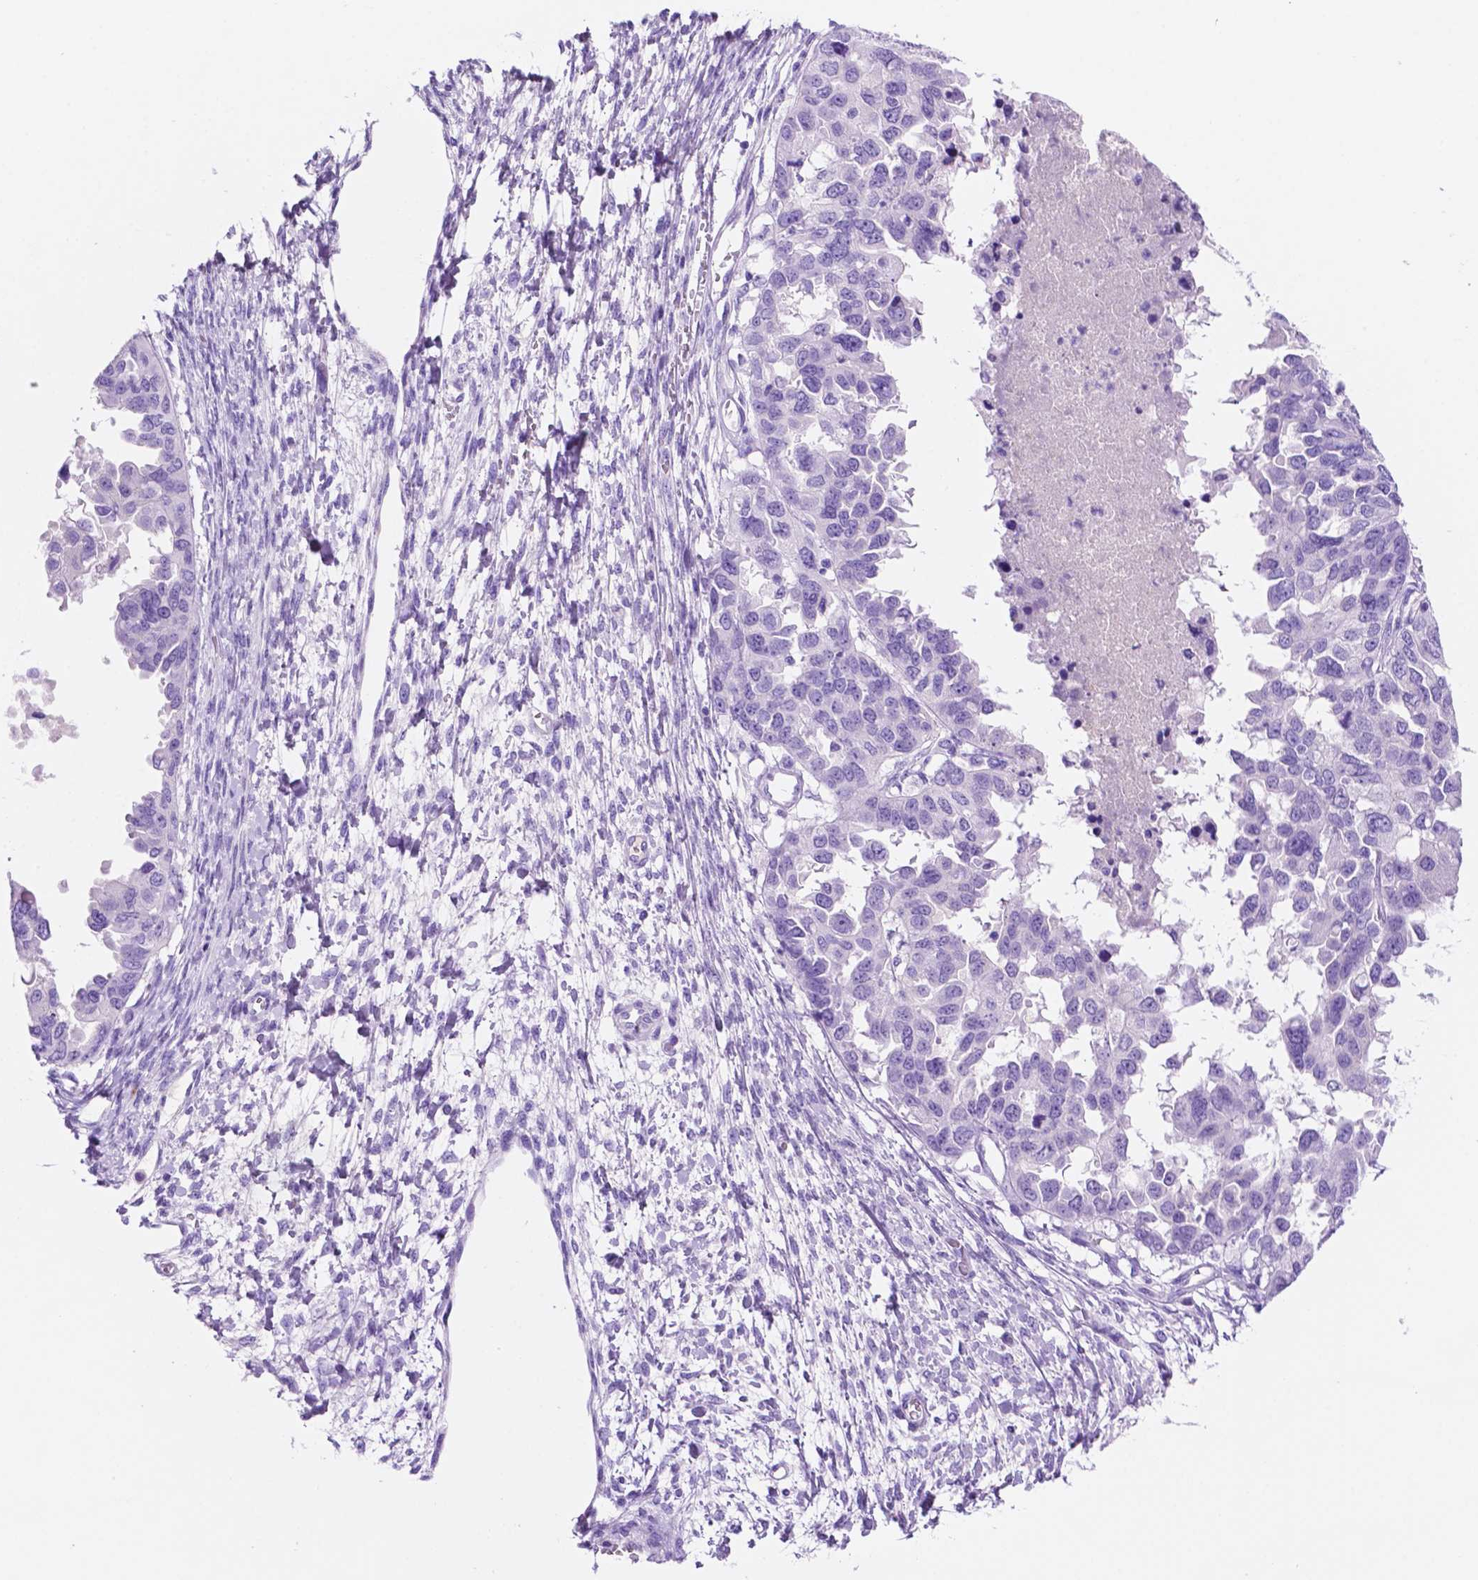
{"staining": {"intensity": "negative", "quantity": "none", "location": "none"}, "tissue": "ovarian cancer", "cell_type": "Tumor cells", "image_type": "cancer", "snomed": [{"axis": "morphology", "description": "Cystadenocarcinoma, serous, NOS"}, {"axis": "topography", "description": "Ovary"}], "caption": "High magnification brightfield microscopy of serous cystadenocarcinoma (ovarian) stained with DAB (3,3'-diaminobenzidine) (brown) and counterstained with hematoxylin (blue): tumor cells show no significant staining.", "gene": "FOXB2", "patient": {"sex": "female", "age": 53}}